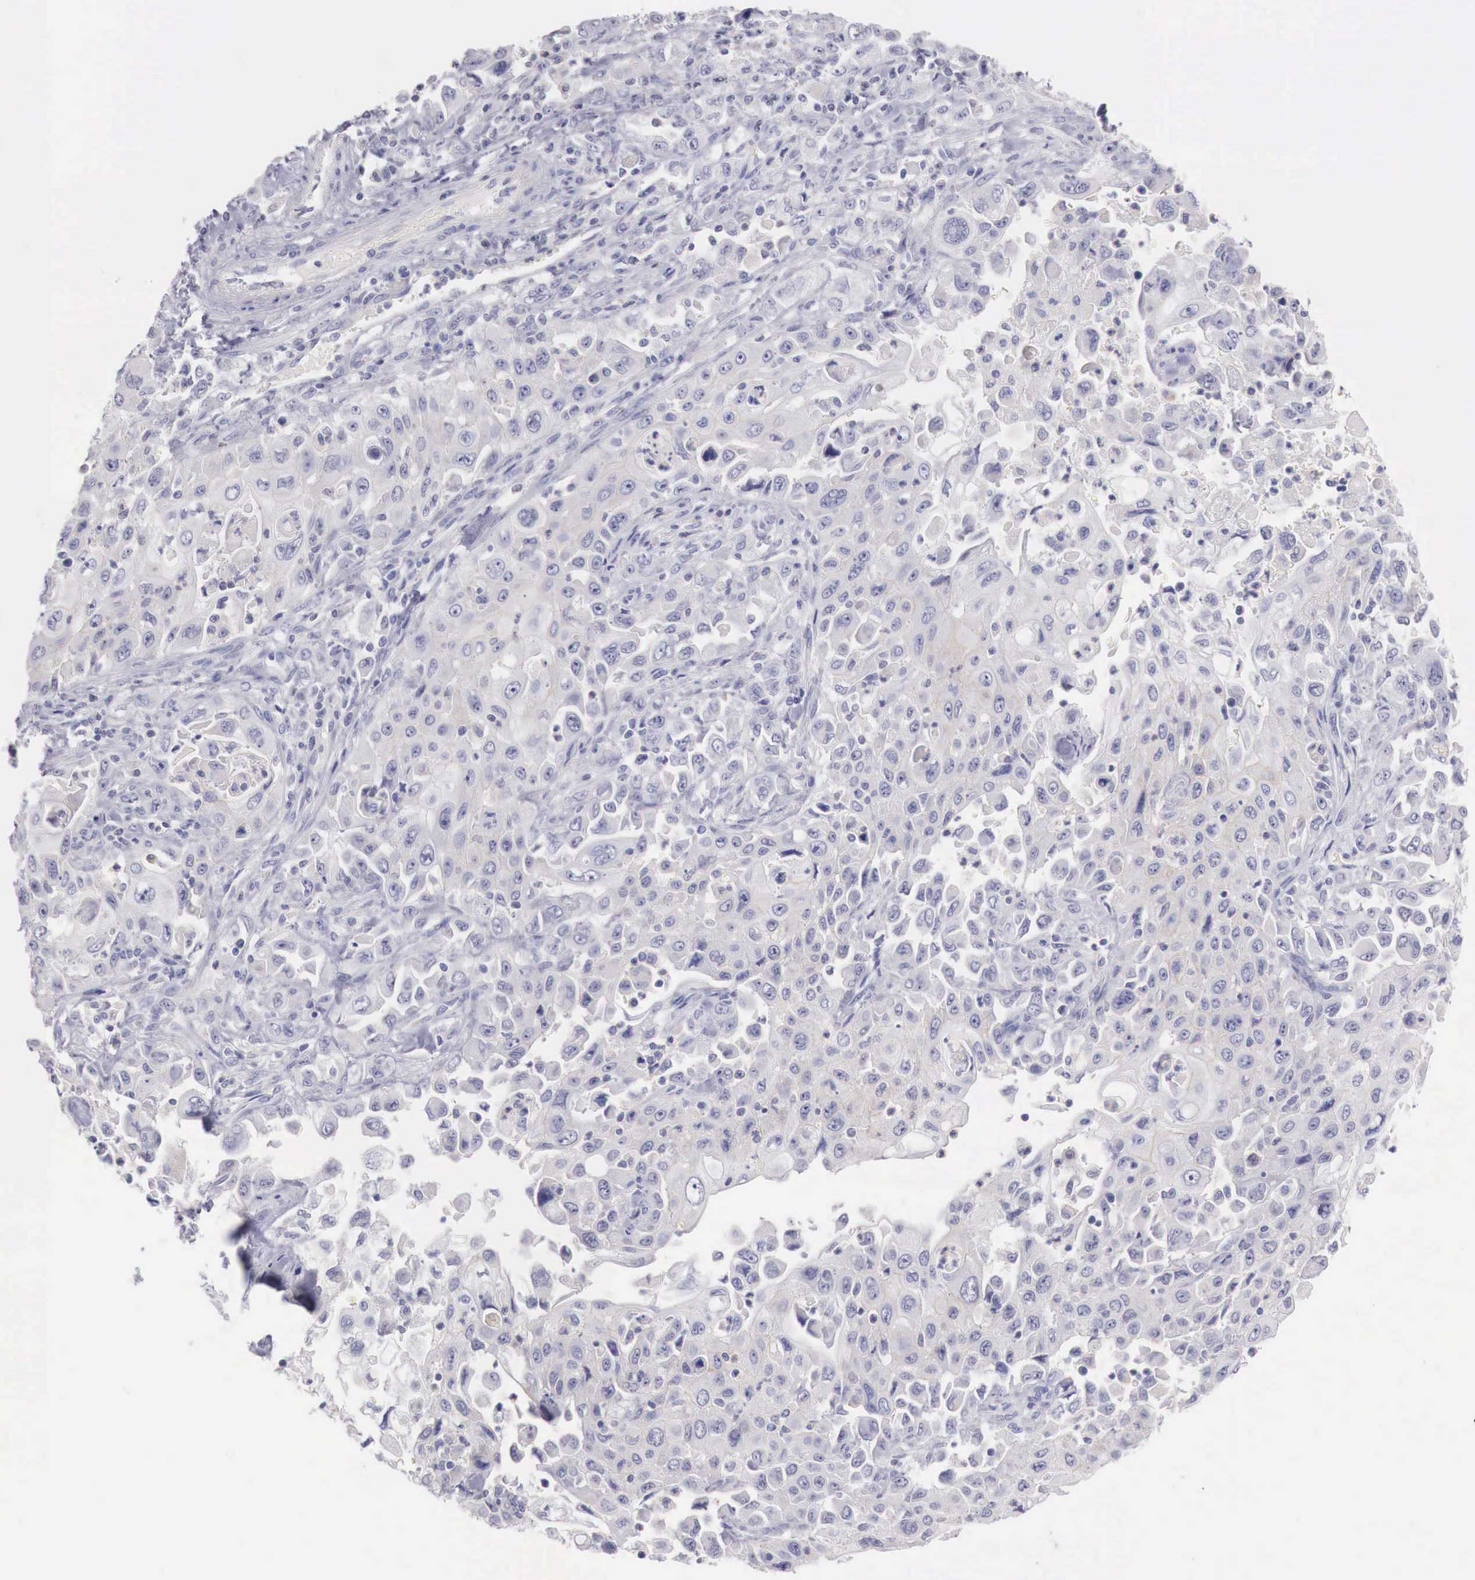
{"staining": {"intensity": "negative", "quantity": "none", "location": "none"}, "tissue": "pancreatic cancer", "cell_type": "Tumor cells", "image_type": "cancer", "snomed": [{"axis": "morphology", "description": "Adenocarcinoma, NOS"}, {"axis": "topography", "description": "Pancreas"}], "caption": "DAB (3,3'-diaminobenzidine) immunohistochemical staining of human pancreatic adenocarcinoma displays no significant positivity in tumor cells. (DAB (3,3'-diaminobenzidine) immunohistochemistry with hematoxylin counter stain).", "gene": "TRIM13", "patient": {"sex": "male", "age": 70}}